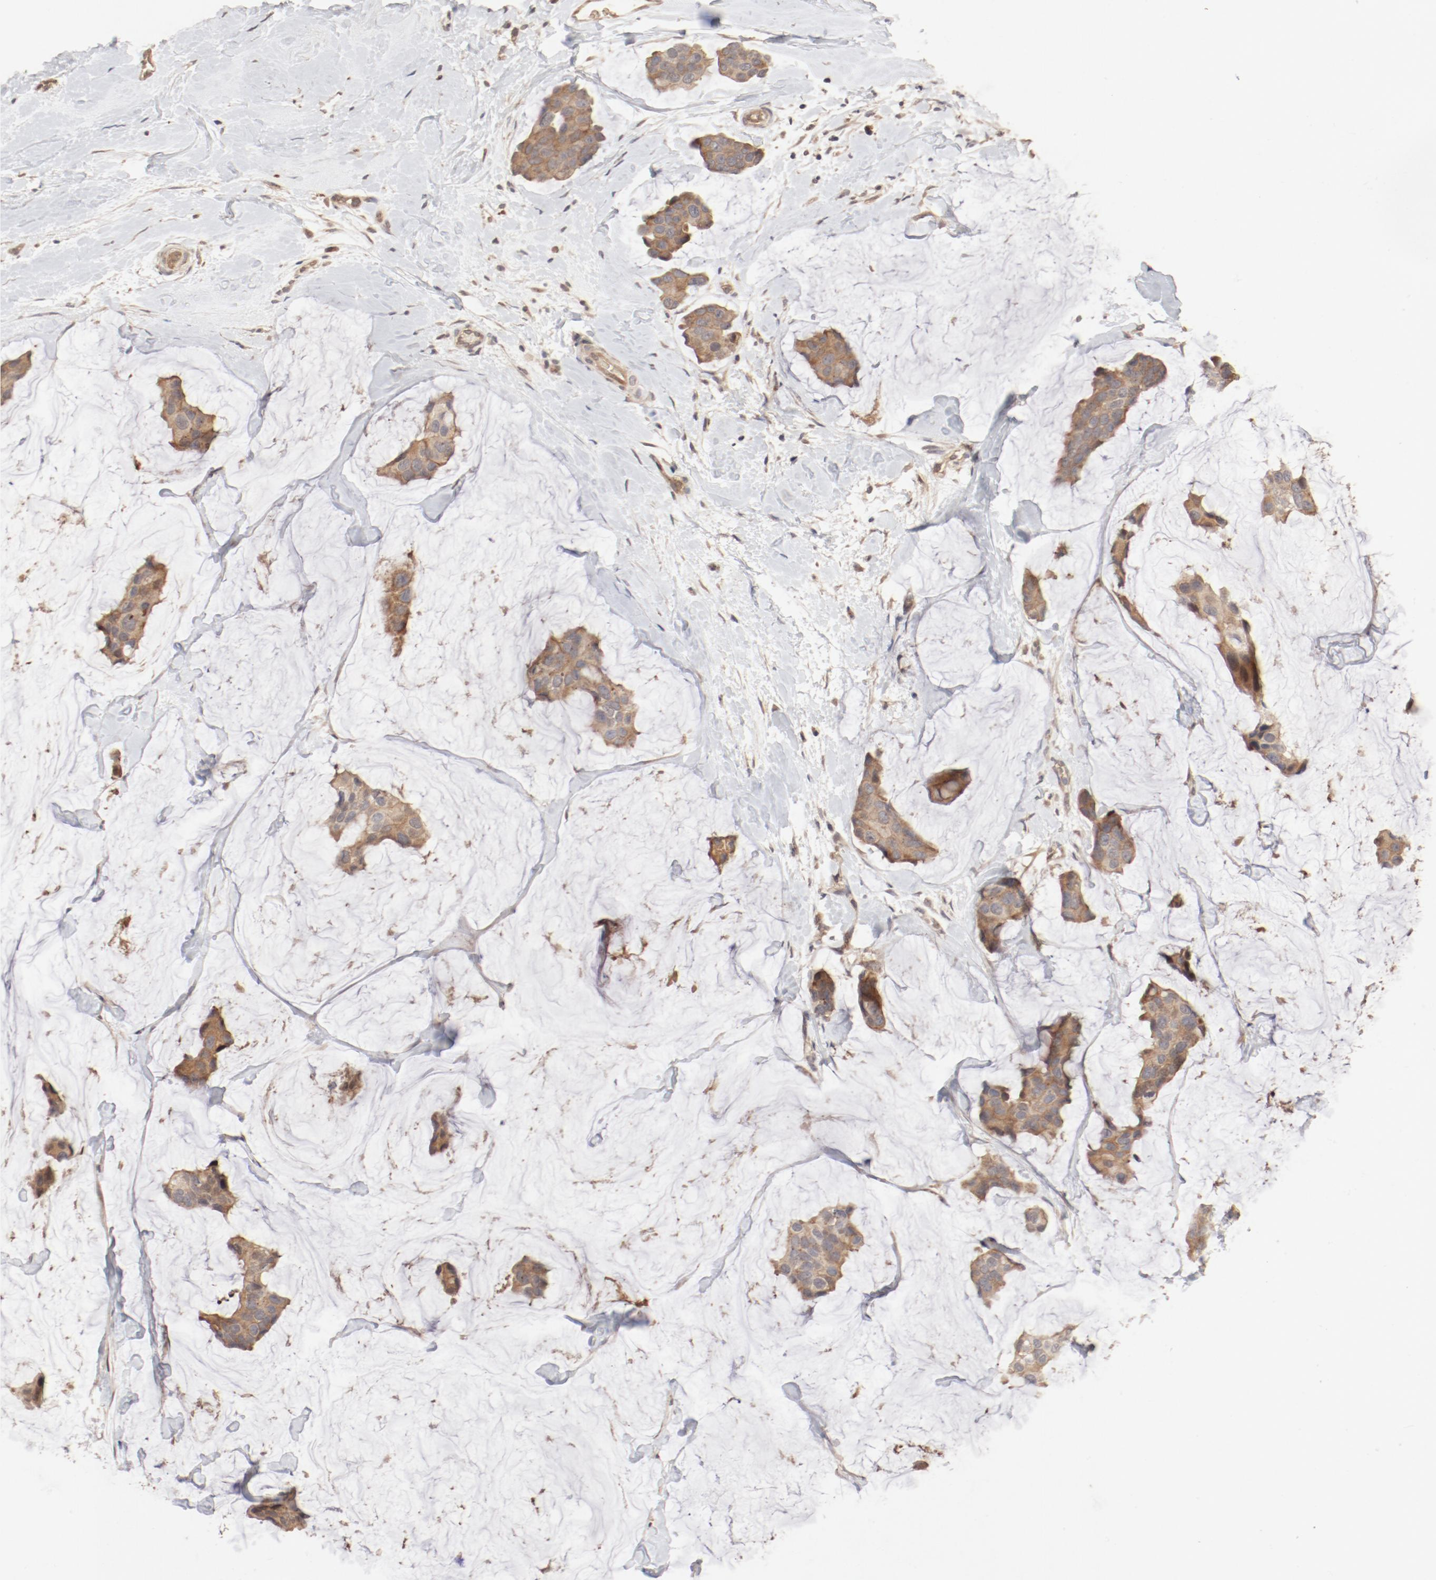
{"staining": {"intensity": "moderate", "quantity": ">75%", "location": "cytoplasmic/membranous,nuclear"}, "tissue": "breast cancer", "cell_type": "Tumor cells", "image_type": "cancer", "snomed": [{"axis": "morphology", "description": "Normal tissue, NOS"}, {"axis": "morphology", "description": "Duct carcinoma"}, {"axis": "topography", "description": "Breast"}], "caption": "This is a histology image of IHC staining of breast cancer (intraductal carcinoma), which shows moderate expression in the cytoplasmic/membranous and nuclear of tumor cells.", "gene": "IL3RA", "patient": {"sex": "female", "age": 50}}